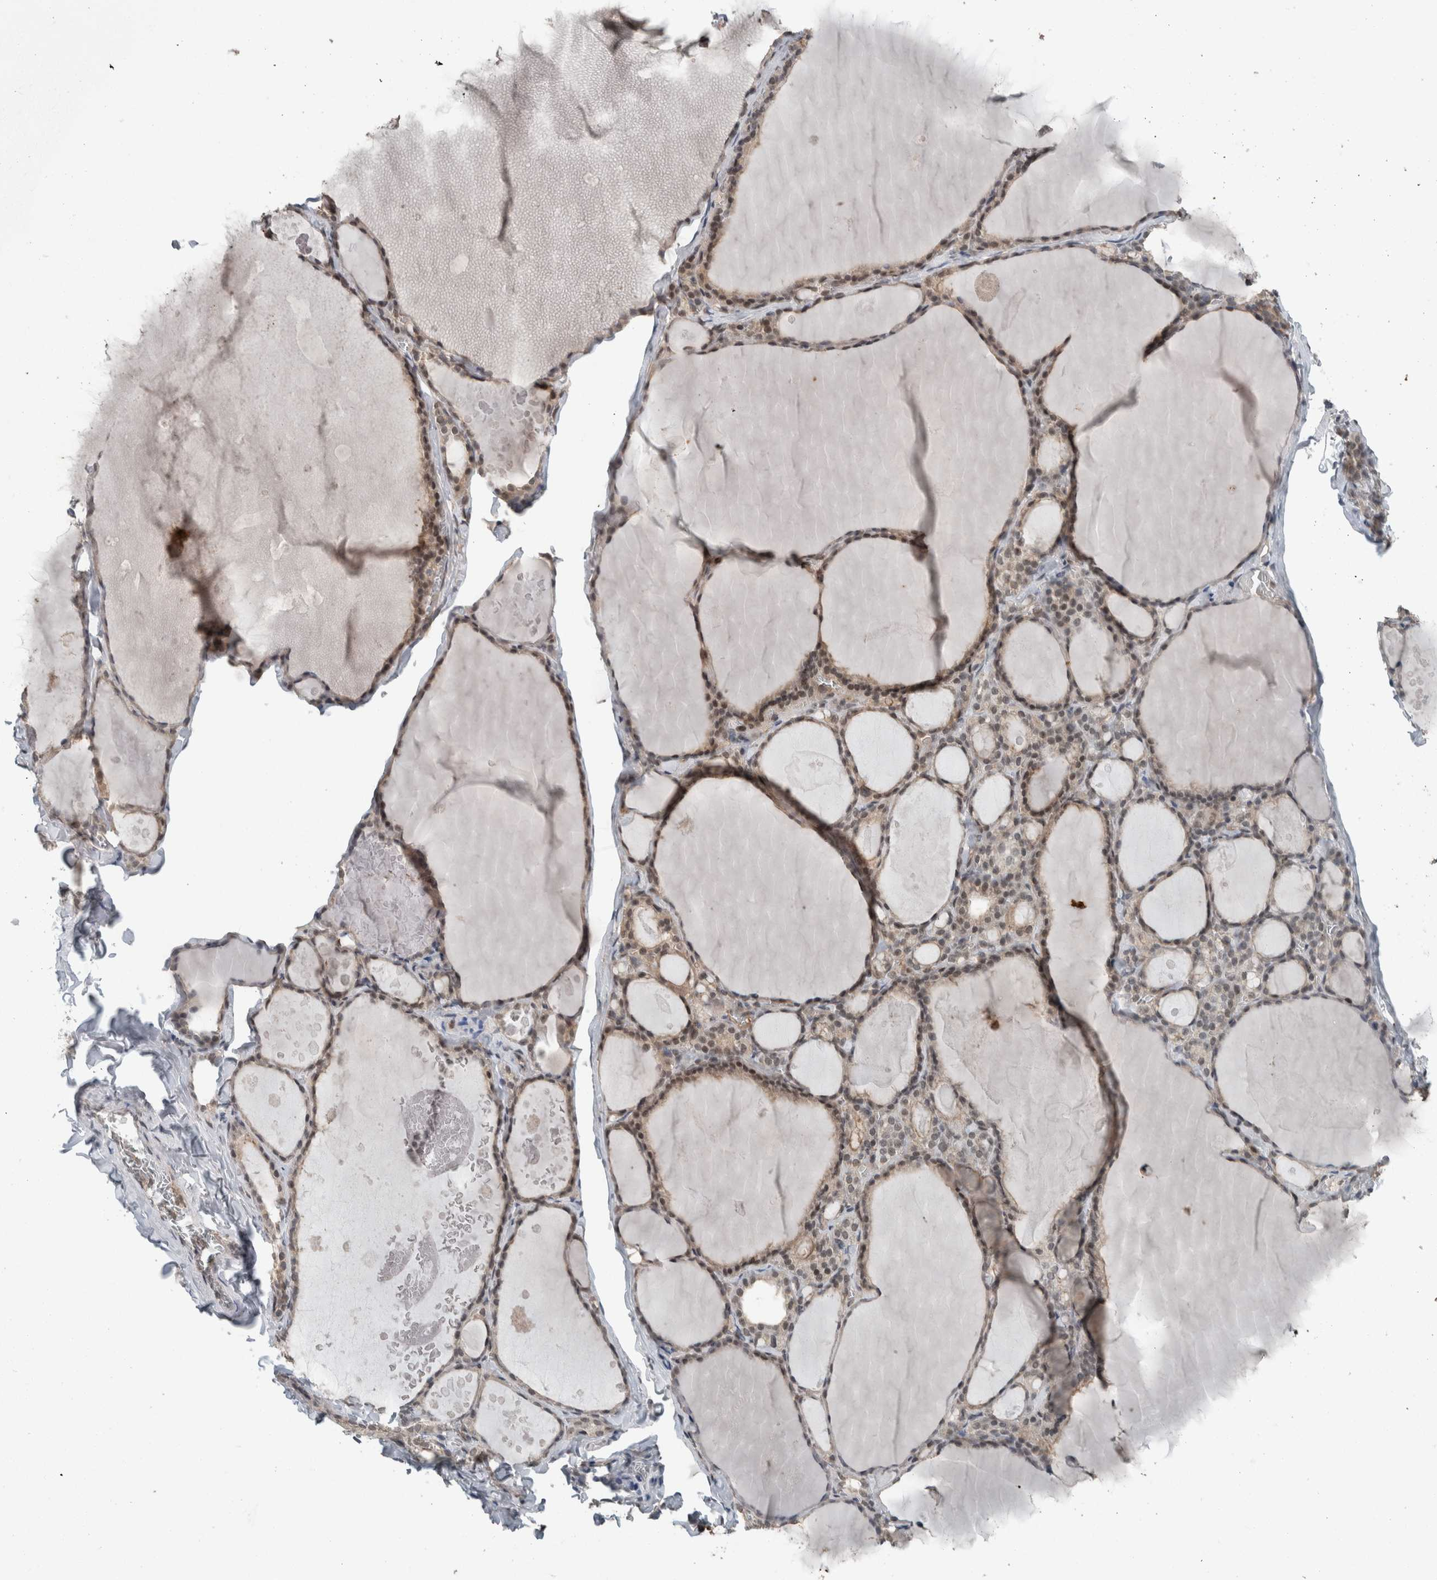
{"staining": {"intensity": "weak", "quantity": ">75%", "location": "nuclear"}, "tissue": "thyroid gland", "cell_type": "Glandular cells", "image_type": "normal", "snomed": [{"axis": "morphology", "description": "Normal tissue, NOS"}, {"axis": "topography", "description": "Thyroid gland"}], "caption": "This image exhibits immunohistochemistry (IHC) staining of unremarkable thyroid gland, with low weak nuclear staining in about >75% of glandular cells.", "gene": "MYO1E", "patient": {"sex": "male", "age": 56}}